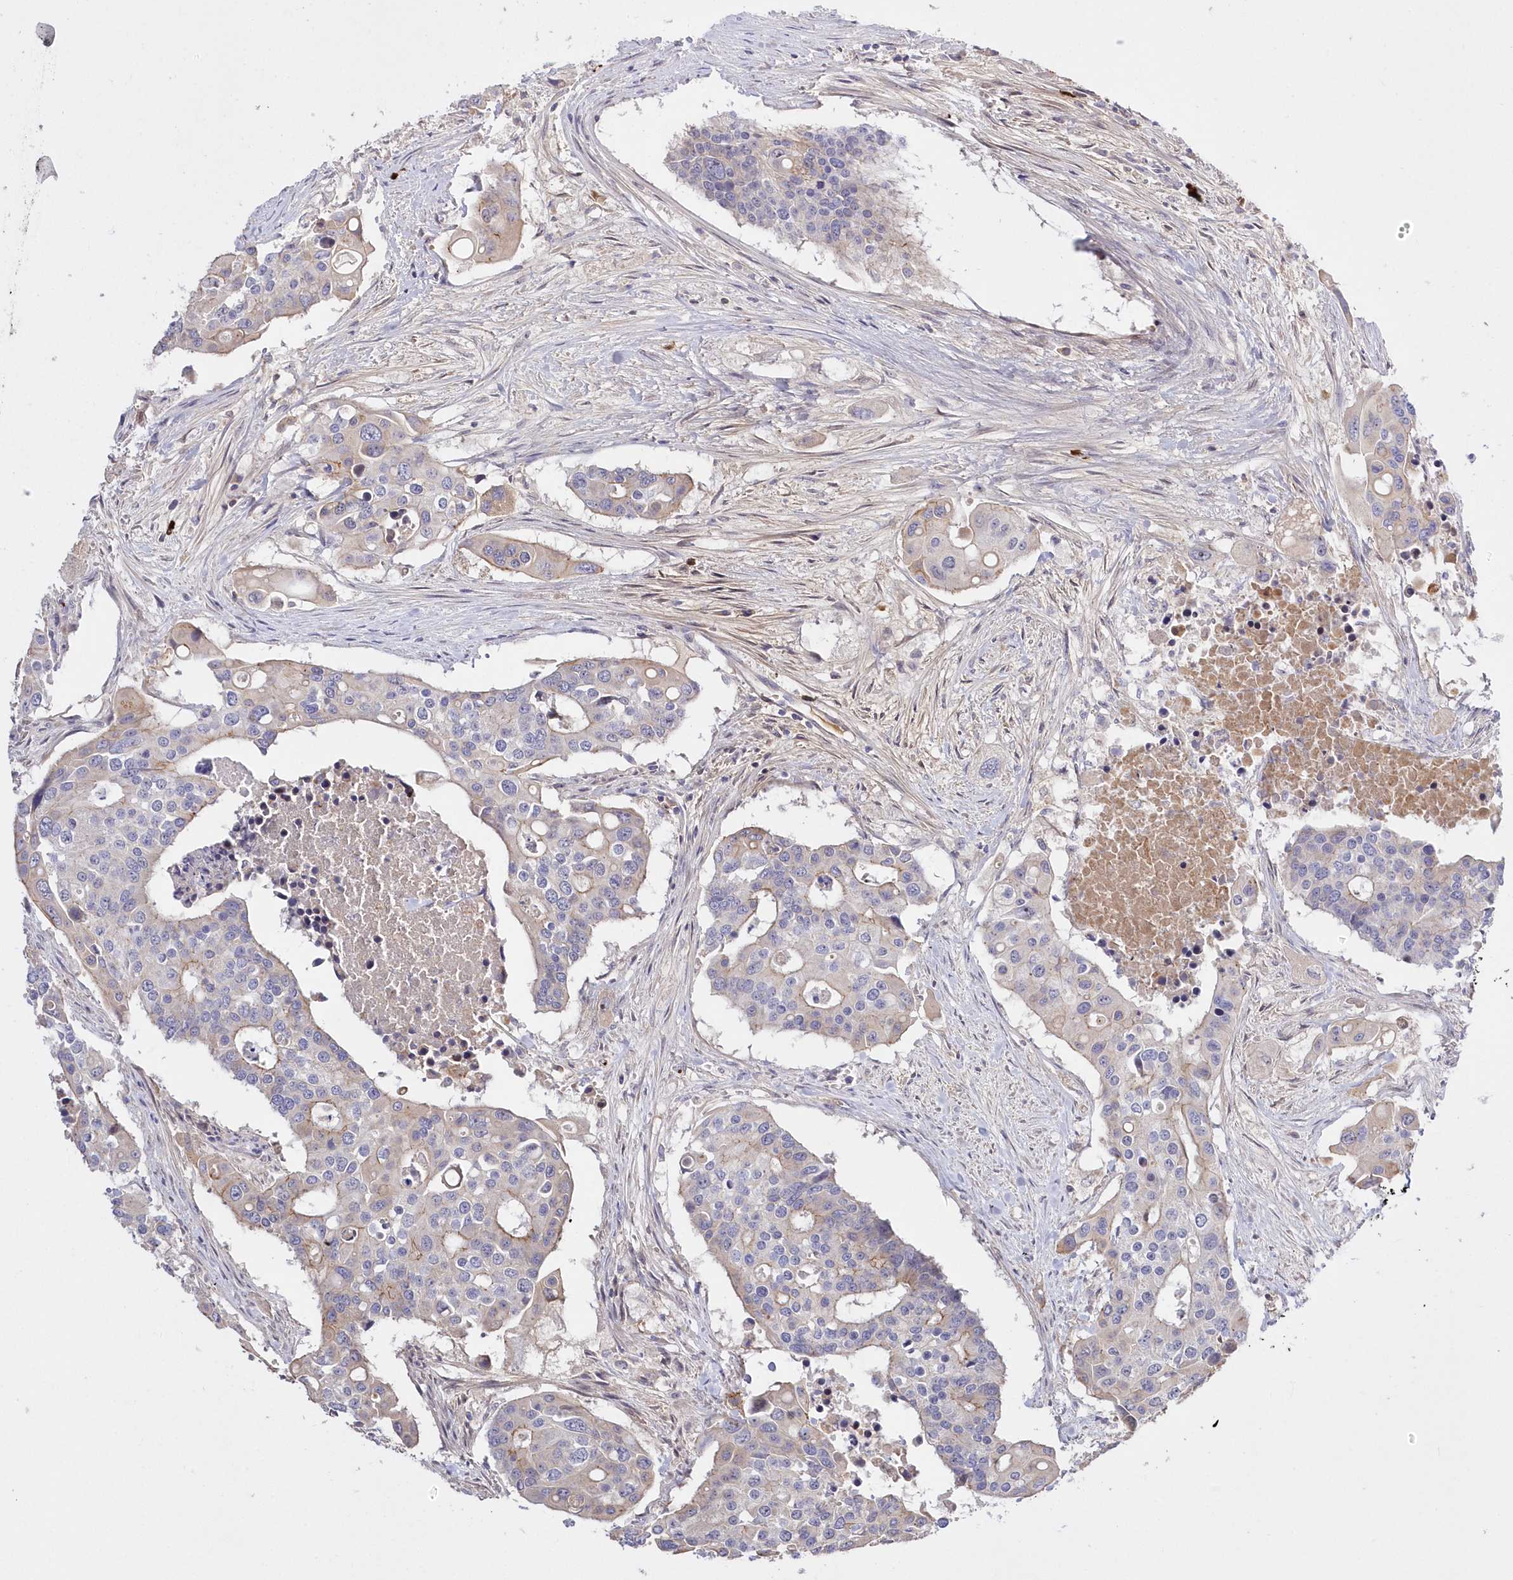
{"staining": {"intensity": "weak", "quantity": "<25%", "location": "cytoplasmic/membranous"}, "tissue": "colorectal cancer", "cell_type": "Tumor cells", "image_type": "cancer", "snomed": [{"axis": "morphology", "description": "Adenocarcinoma, NOS"}, {"axis": "topography", "description": "Colon"}], "caption": "A photomicrograph of human colorectal adenocarcinoma is negative for staining in tumor cells.", "gene": "WBP1L", "patient": {"sex": "male", "age": 77}}